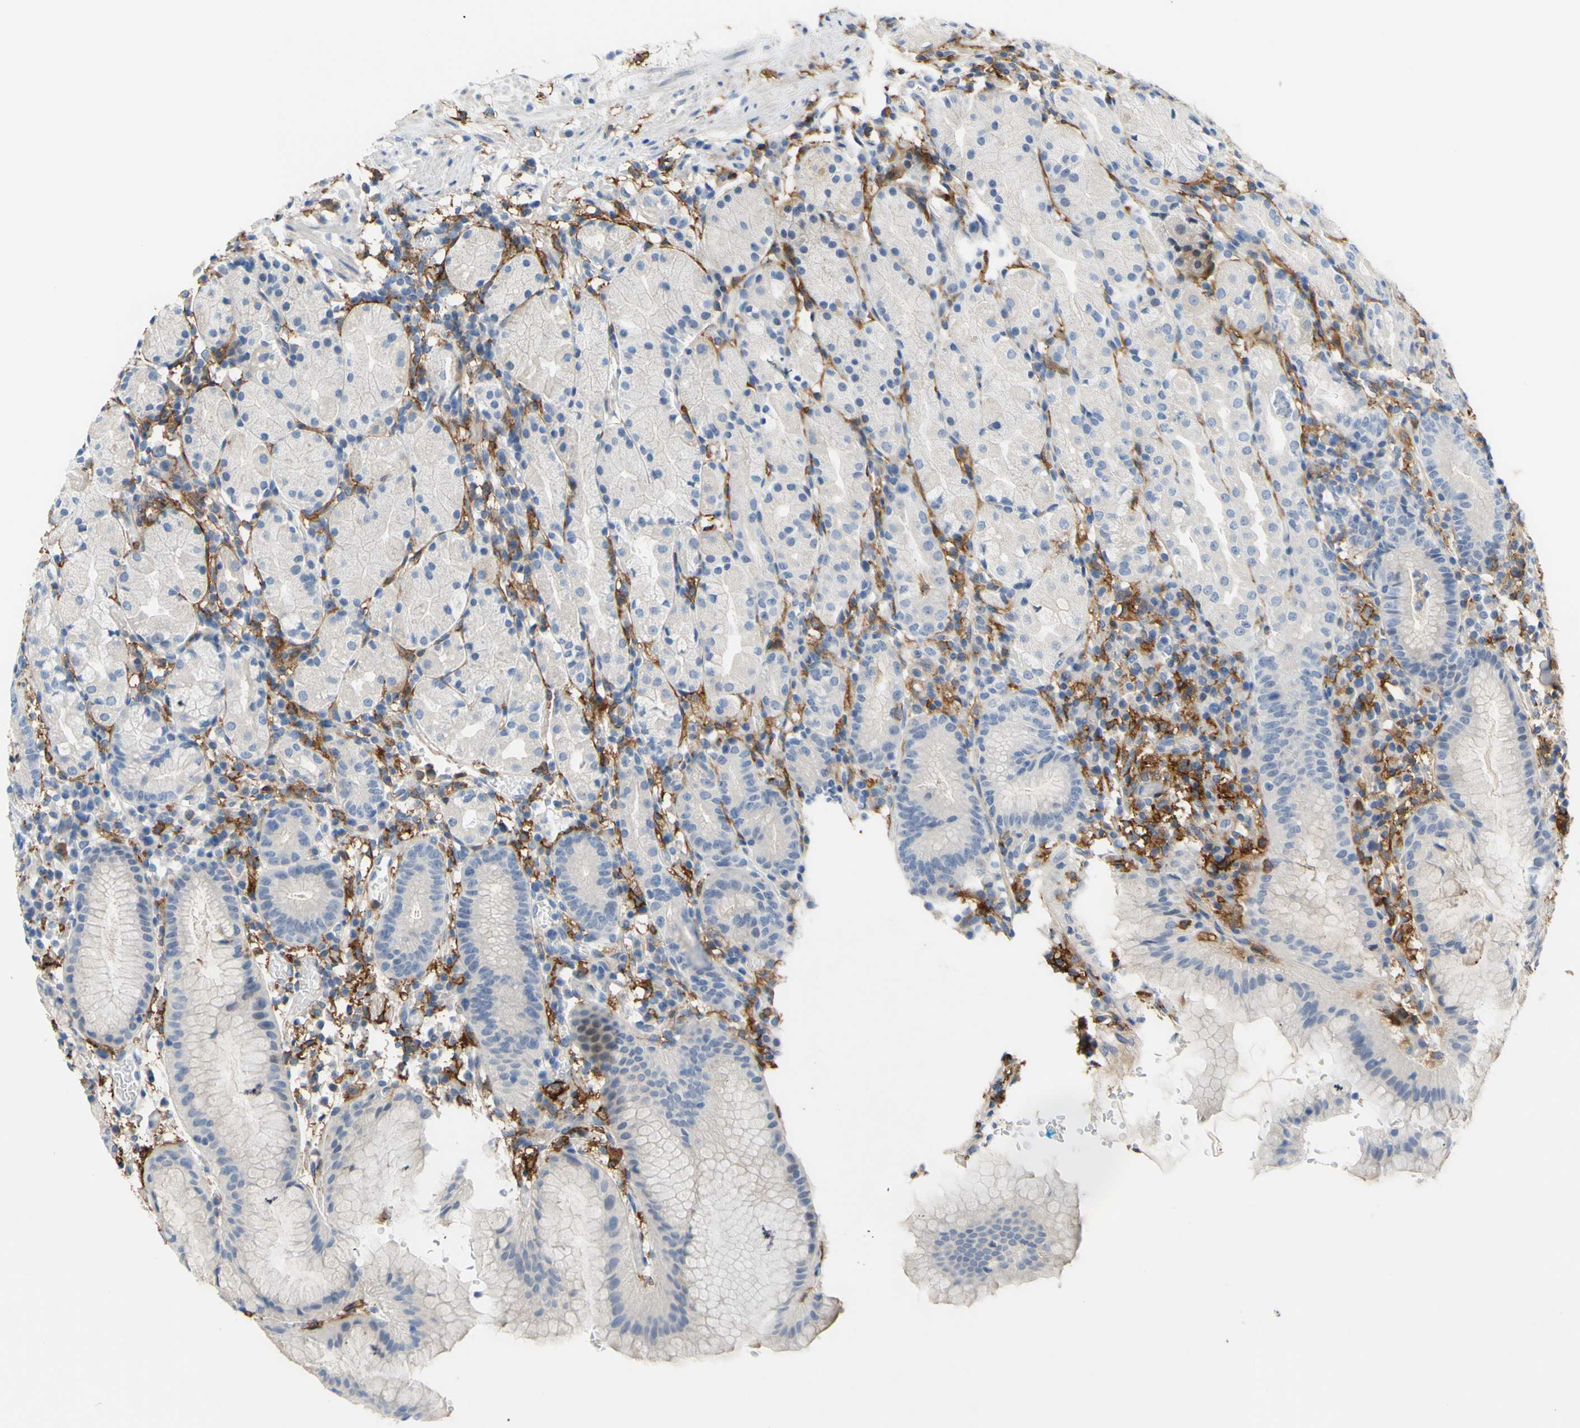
{"staining": {"intensity": "negative", "quantity": "none", "location": "none"}, "tissue": "stomach", "cell_type": "Glandular cells", "image_type": "normal", "snomed": [{"axis": "morphology", "description": "Normal tissue, NOS"}, {"axis": "topography", "description": "Stomach"}, {"axis": "topography", "description": "Stomach, lower"}], "caption": "Immunohistochemistry (IHC) photomicrograph of benign stomach: stomach stained with DAB displays no significant protein positivity in glandular cells.", "gene": "FCGR2A", "patient": {"sex": "female", "age": 75}}